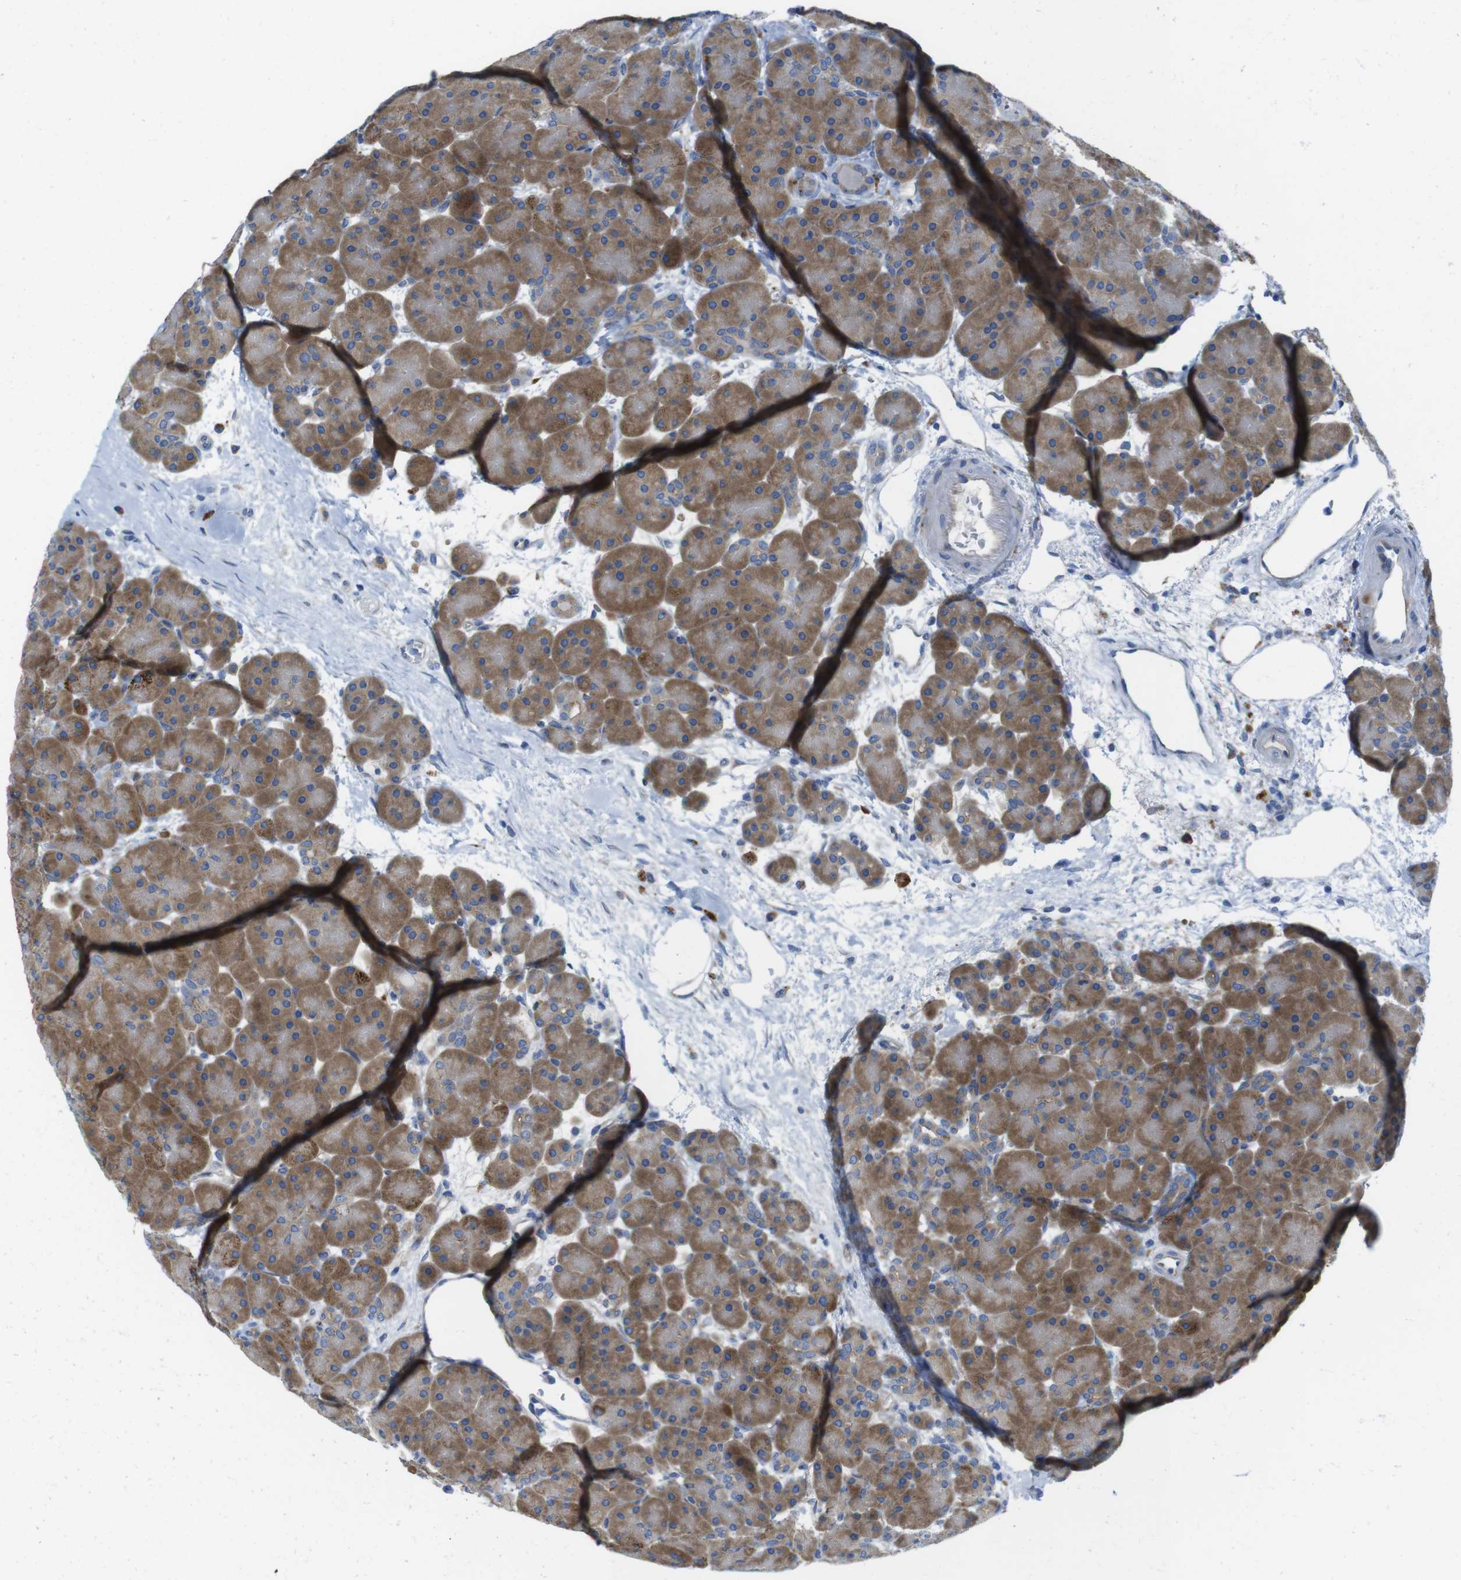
{"staining": {"intensity": "moderate", "quantity": ">75%", "location": "cytoplasmic/membranous"}, "tissue": "pancreas", "cell_type": "Exocrine glandular cells", "image_type": "normal", "snomed": [{"axis": "morphology", "description": "Normal tissue, NOS"}, {"axis": "topography", "description": "Pancreas"}], "caption": "Exocrine glandular cells show medium levels of moderate cytoplasmic/membranous positivity in about >75% of cells in benign human pancreas. Nuclei are stained in blue.", "gene": "TMEM234", "patient": {"sex": "male", "age": 66}}